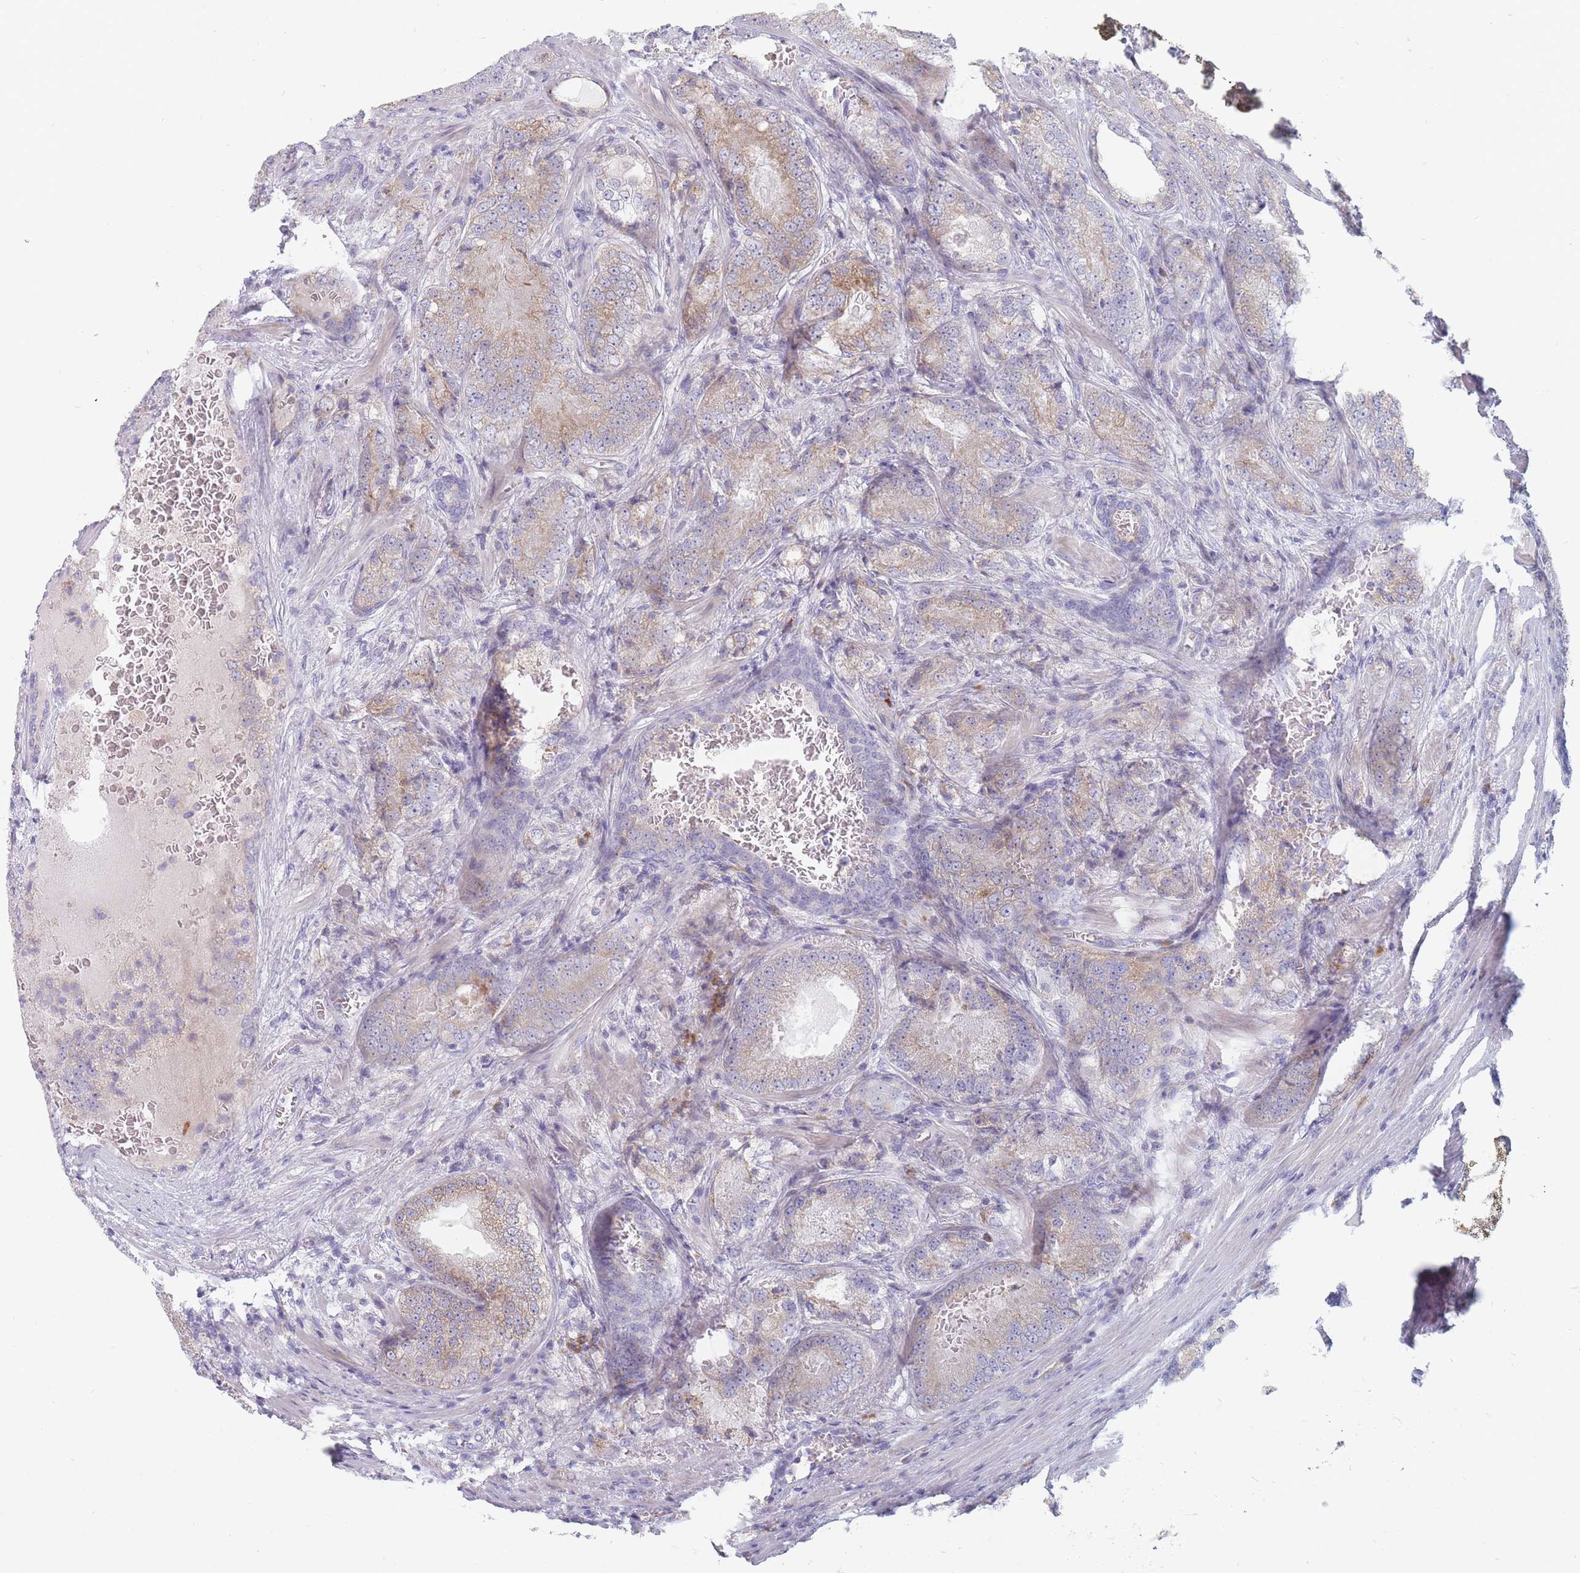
{"staining": {"intensity": "weak", "quantity": "25%-75%", "location": "cytoplasmic/membranous"}, "tissue": "prostate cancer", "cell_type": "Tumor cells", "image_type": "cancer", "snomed": [{"axis": "morphology", "description": "Adenocarcinoma, High grade"}, {"axis": "topography", "description": "Prostate"}], "caption": "IHC photomicrograph of neoplastic tissue: human prostate adenocarcinoma (high-grade) stained using immunohistochemistry (IHC) shows low levels of weak protein expression localized specifically in the cytoplasmic/membranous of tumor cells, appearing as a cytoplasmic/membranous brown color.", "gene": "SPATS1", "patient": {"sex": "male", "age": 63}}